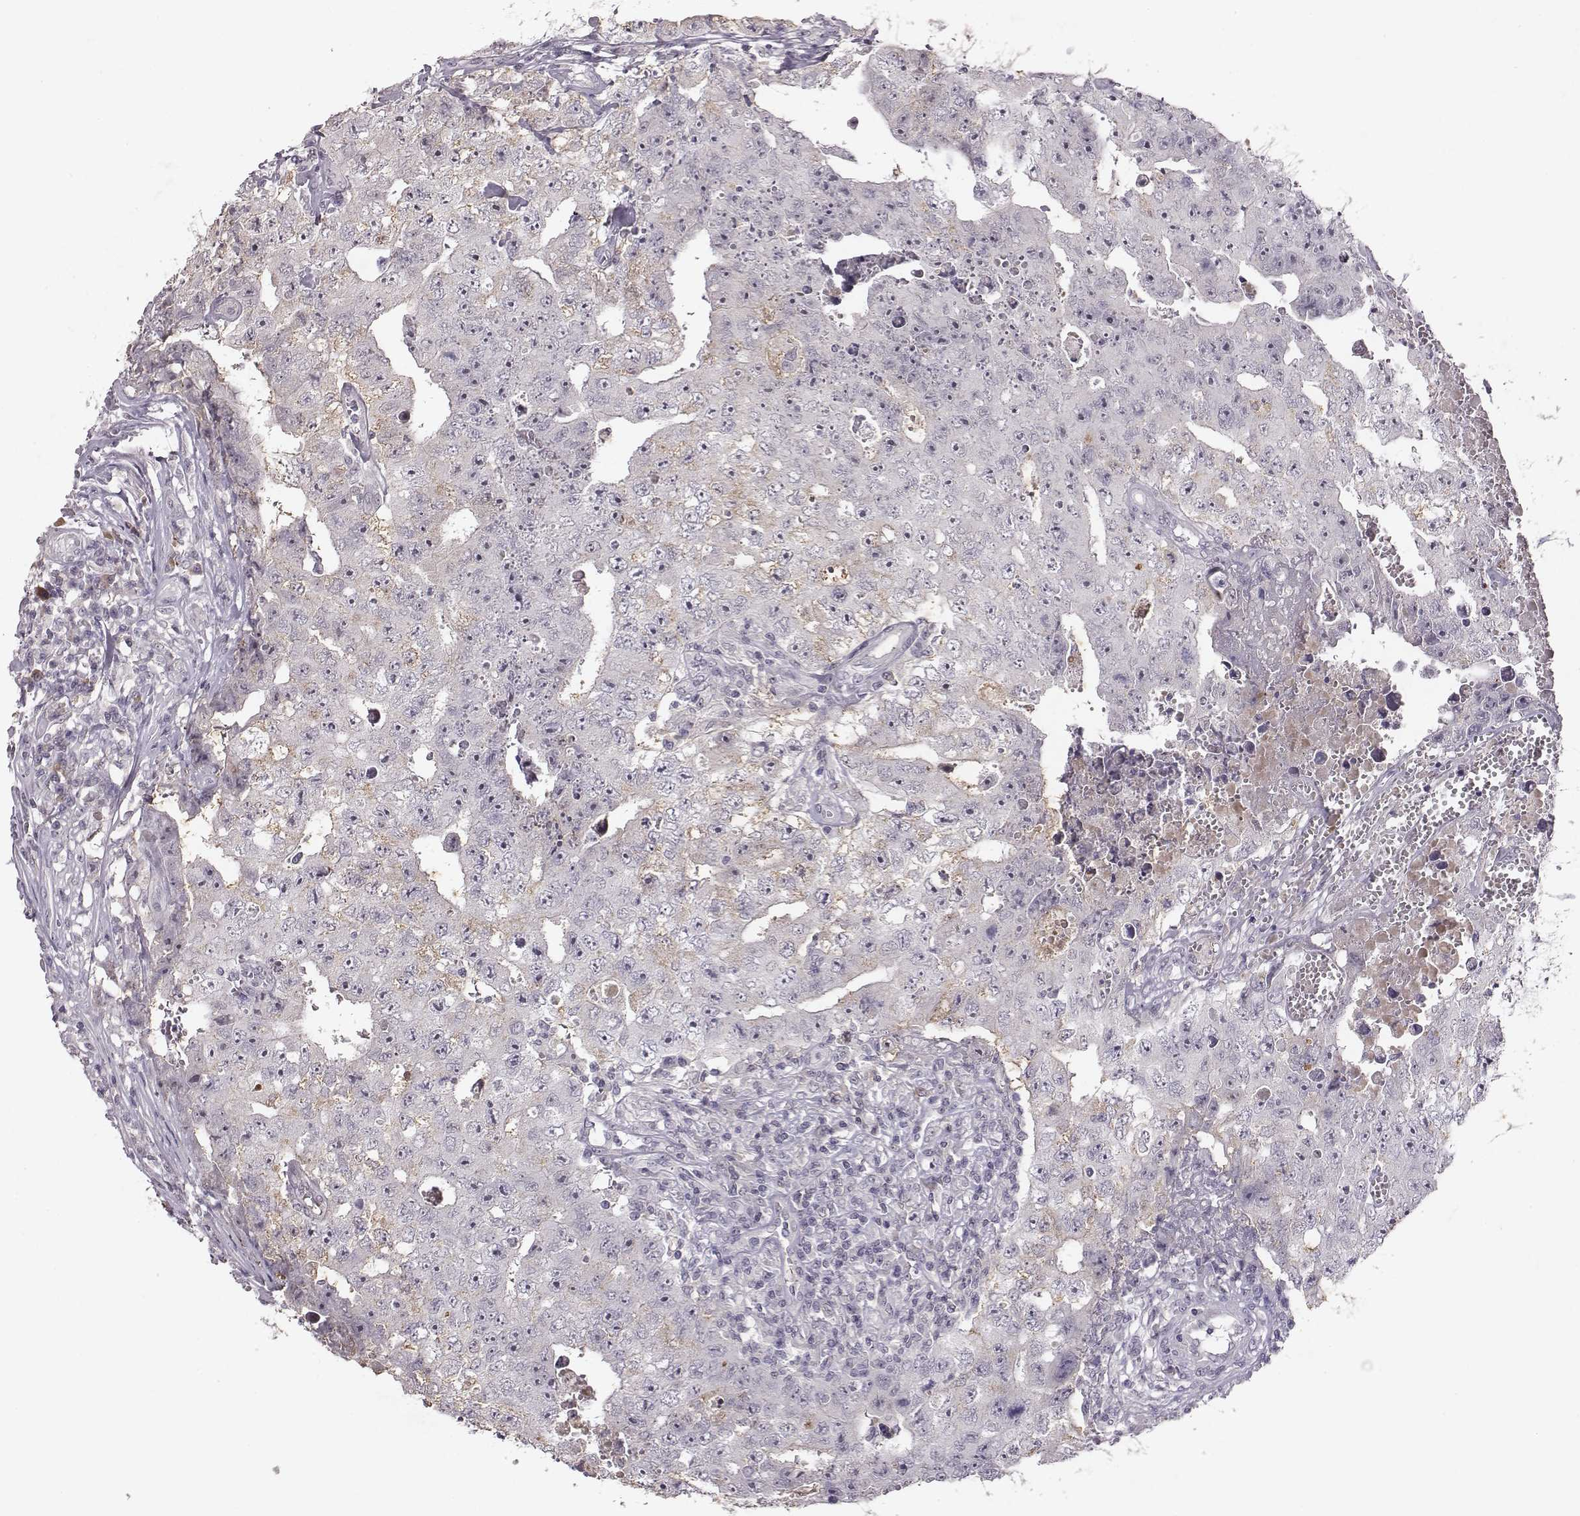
{"staining": {"intensity": "negative", "quantity": "none", "location": "none"}, "tissue": "testis cancer", "cell_type": "Tumor cells", "image_type": "cancer", "snomed": [{"axis": "morphology", "description": "Carcinoma, Embryonal, NOS"}, {"axis": "topography", "description": "Testis"}], "caption": "Immunohistochemistry of human testis cancer displays no positivity in tumor cells.", "gene": "SLC22A6", "patient": {"sex": "male", "age": 36}}